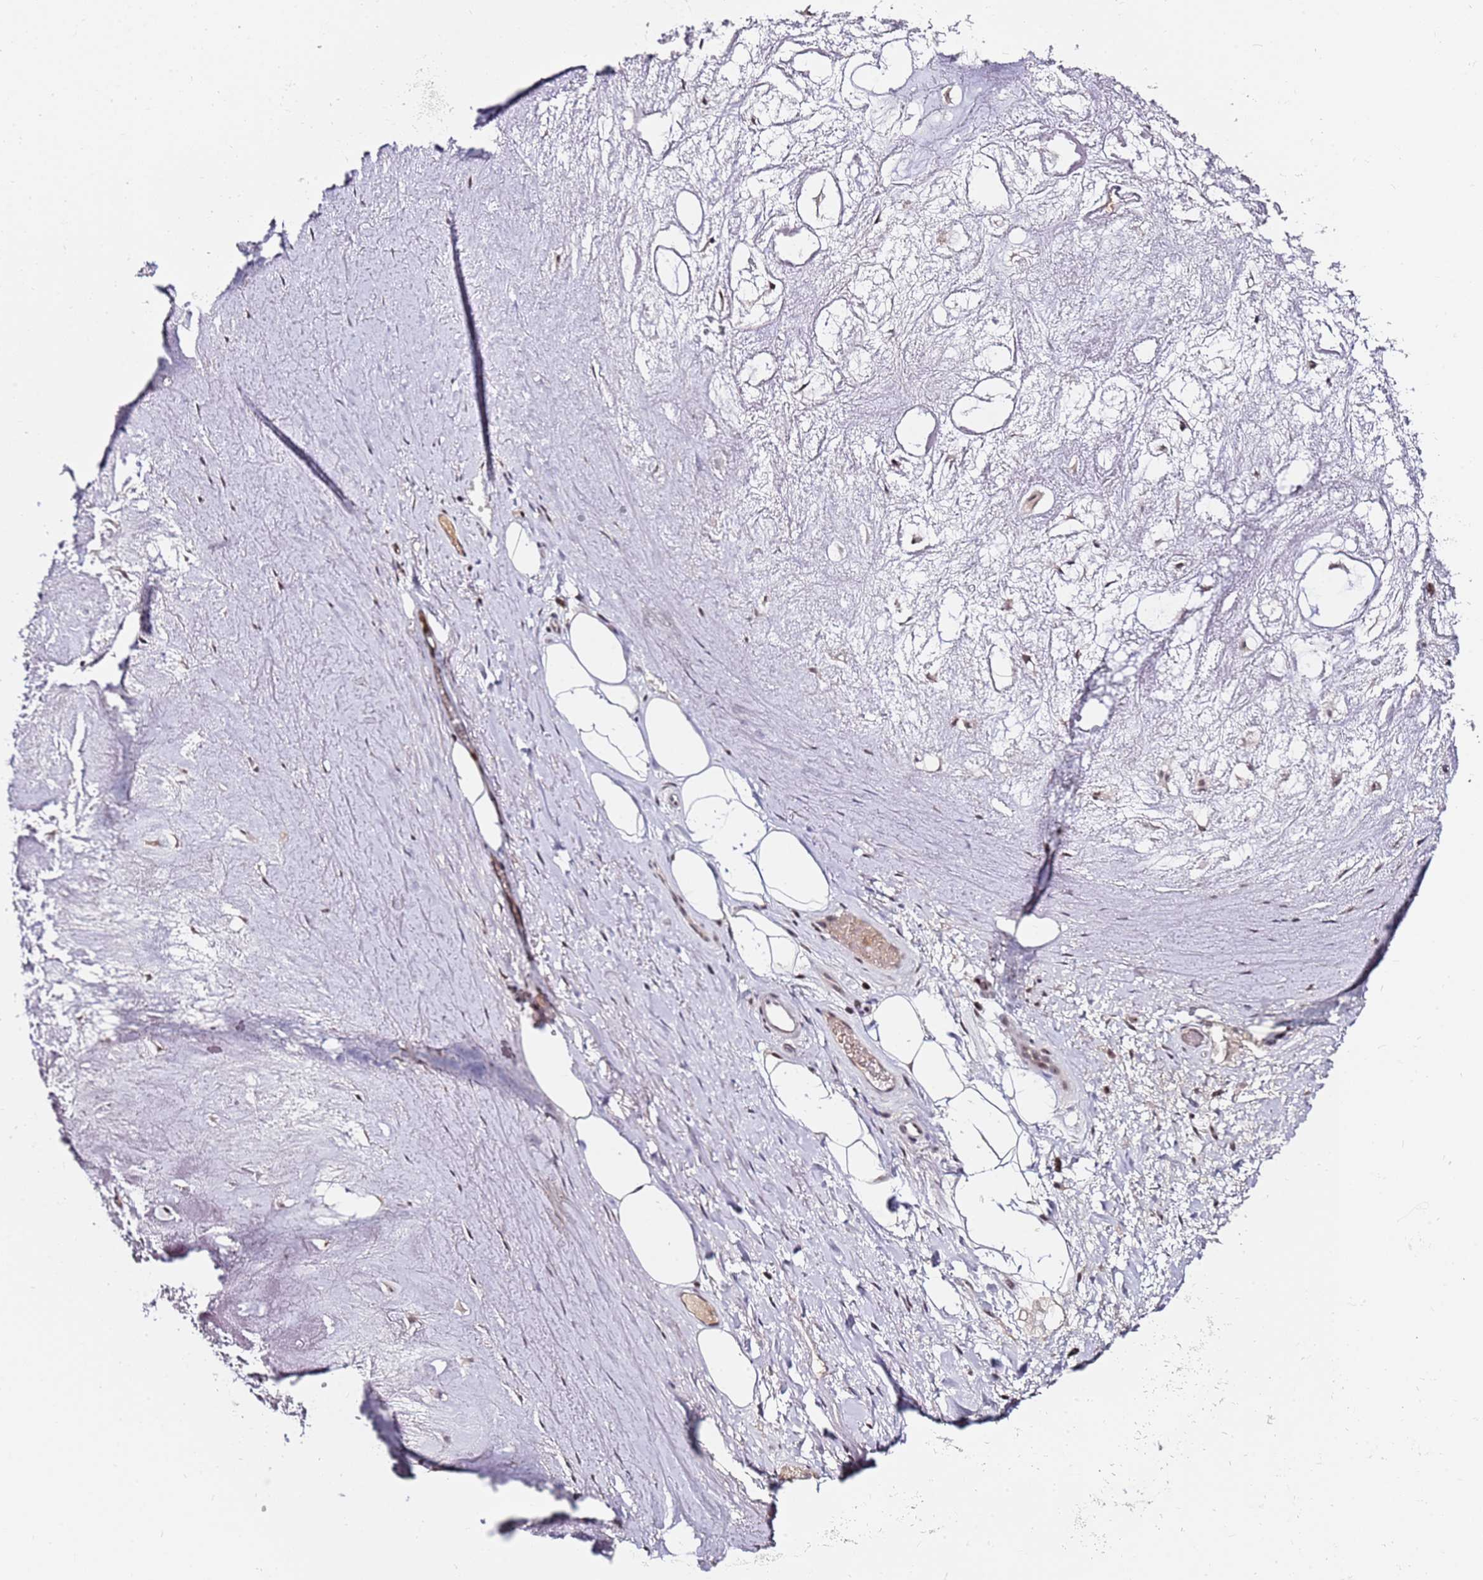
{"staining": {"intensity": "negative", "quantity": "none", "location": "none"}, "tissue": "adipose tissue", "cell_type": "Adipocytes", "image_type": "normal", "snomed": [{"axis": "morphology", "description": "Normal tissue, NOS"}, {"axis": "topography", "description": "Cartilage tissue"}], "caption": "Immunohistochemistry image of benign adipose tissue: human adipose tissue stained with DAB demonstrates no significant protein expression in adipocytes.", "gene": "FCF1", "patient": {"sex": "male", "age": 81}}